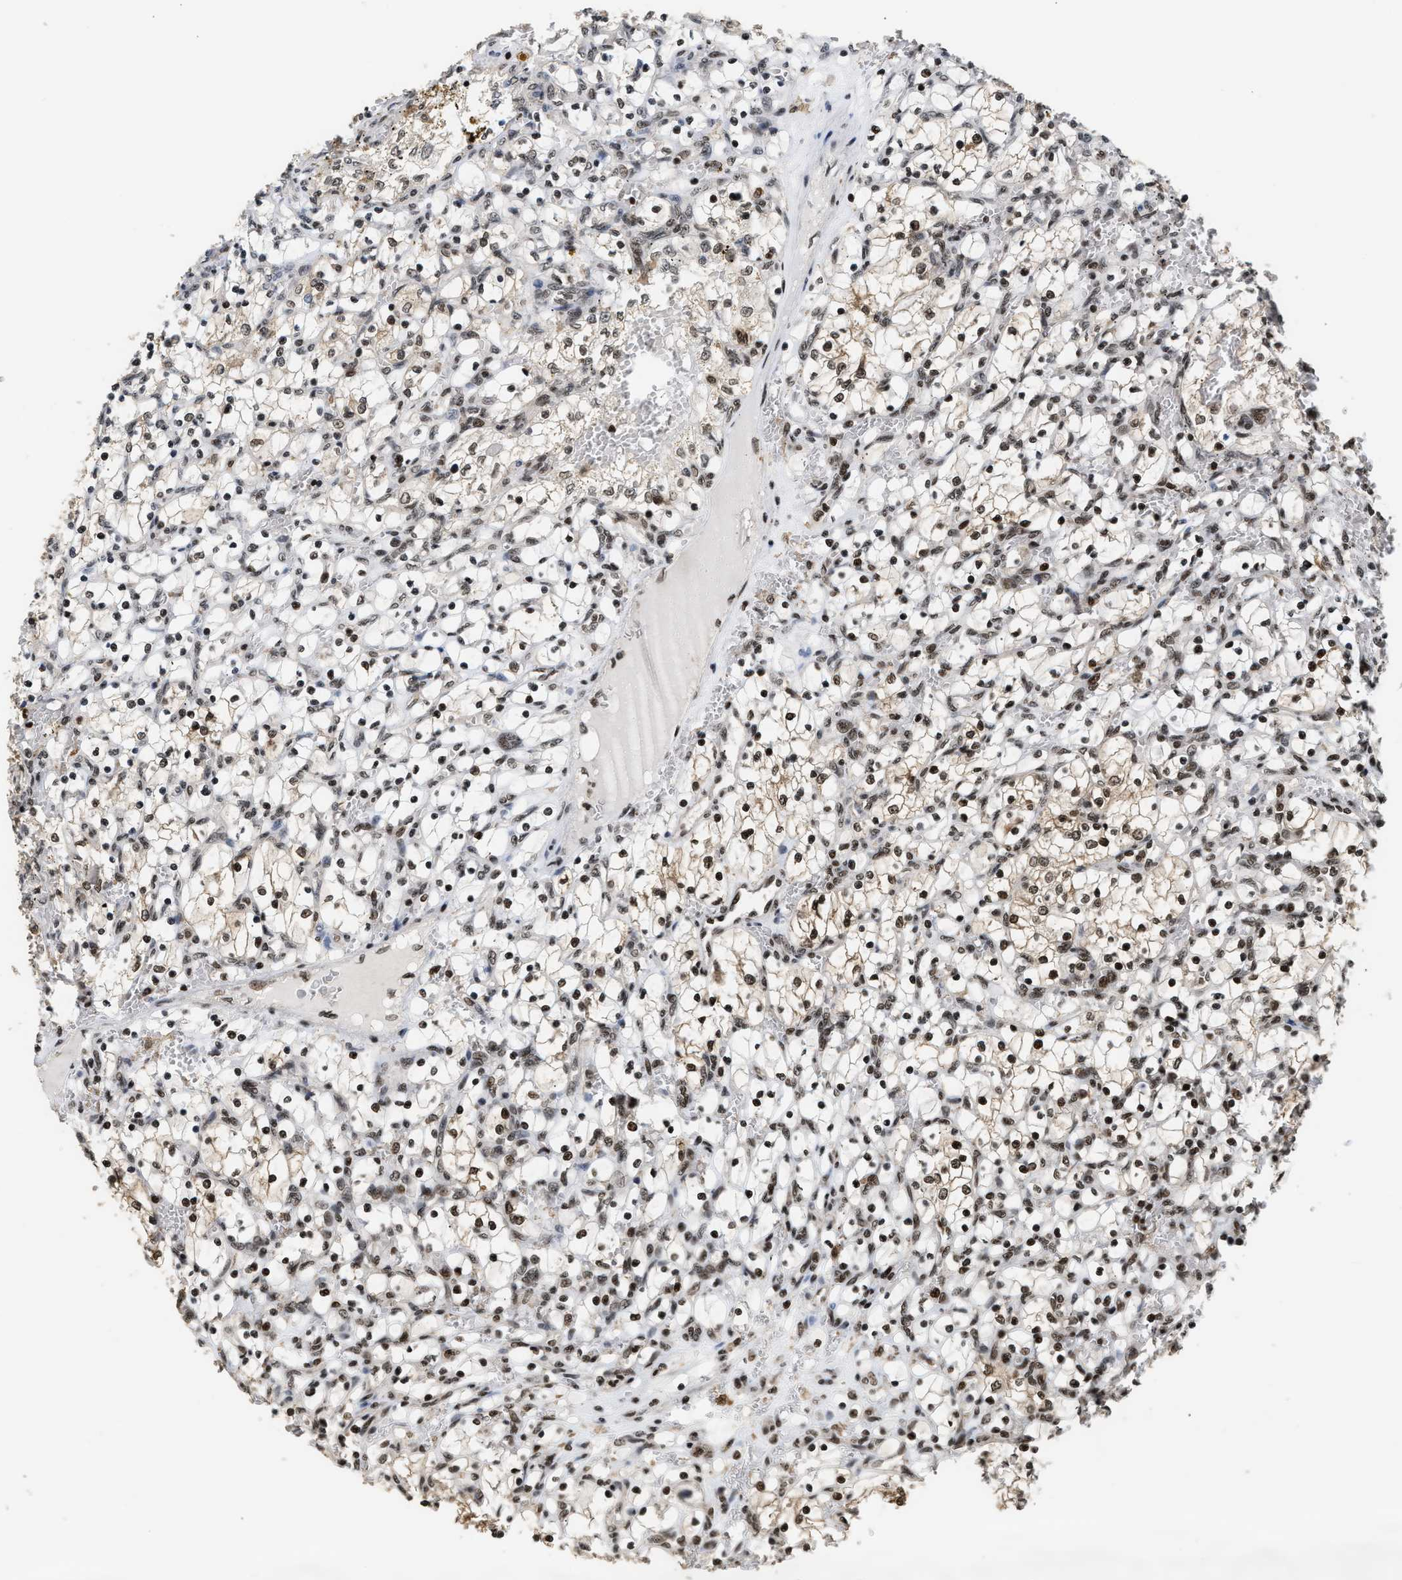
{"staining": {"intensity": "moderate", "quantity": ">75%", "location": "nuclear"}, "tissue": "renal cancer", "cell_type": "Tumor cells", "image_type": "cancer", "snomed": [{"axis": "morphology", "description": "Adenocarcinoma, NOS"}, {"axis": "topography", "description": "Kidney"}], "caption": "Immunohistochemical staining of human adenocarcinoma (renal) reveals moderate nuclear protein staining in about >75% of tumor cells. (Brightfield microscopy of DAB IHC at high magnification).", "gene": "RAD21", "patient": {"sex": "female", "age": 69}}